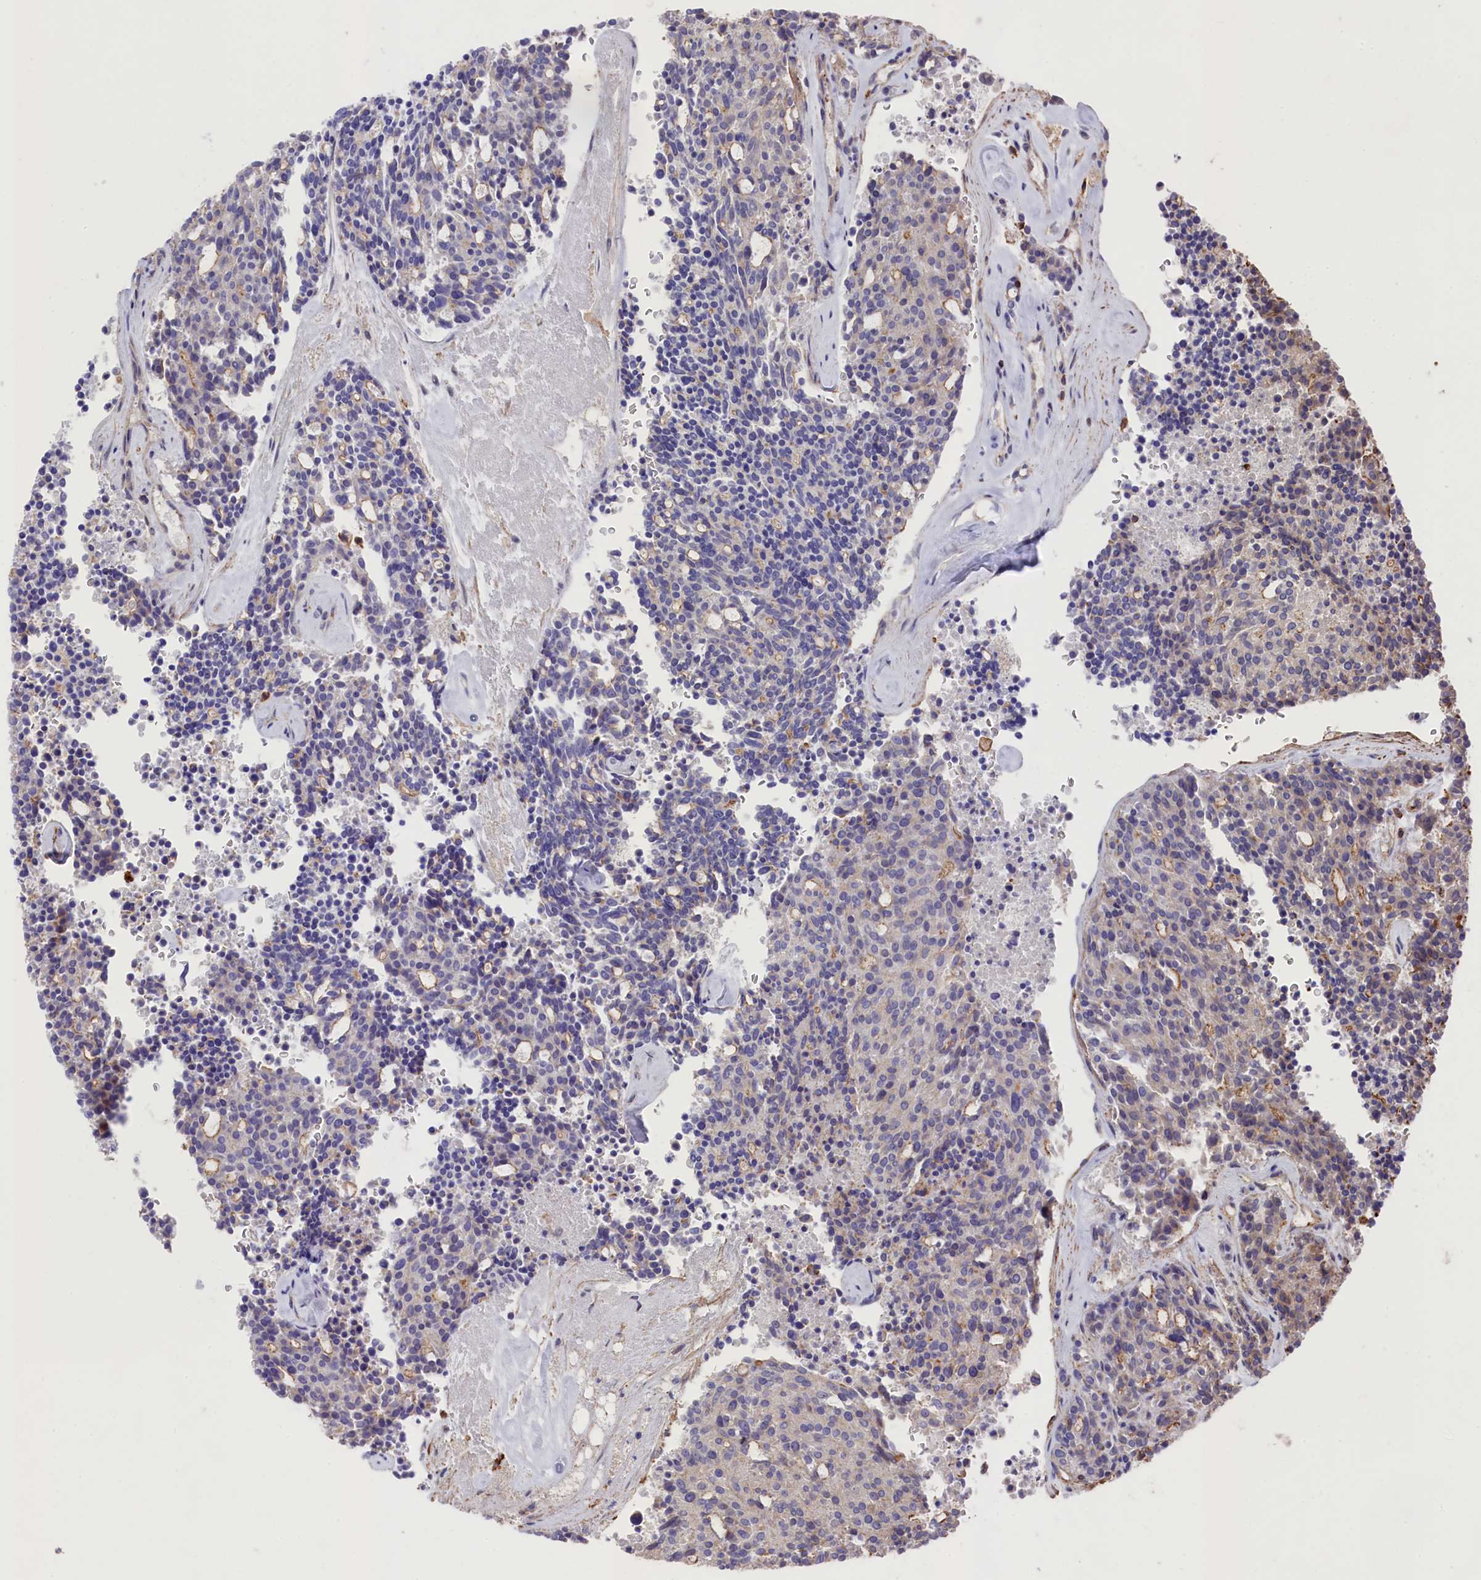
{"staining": {"intensity": "negative", "quantity": "none", "location": "none"}, "tissue": "carcinoid", "cell_type": "Tumor cells", "image_type": "cancer", "snomed": [{"axis": "morphology", "description": "Carcinoid, malignant, NOS"}, {"axis": "topography", "description": "Pancreas"}], "caption": "Immunohistochemistry (IHC) image of human carcinoid stained for a protein (brown), which reveals no staining in tumor cells.", "gene": "RAPSN", "patient": {"sex": "female", "age": 54}}